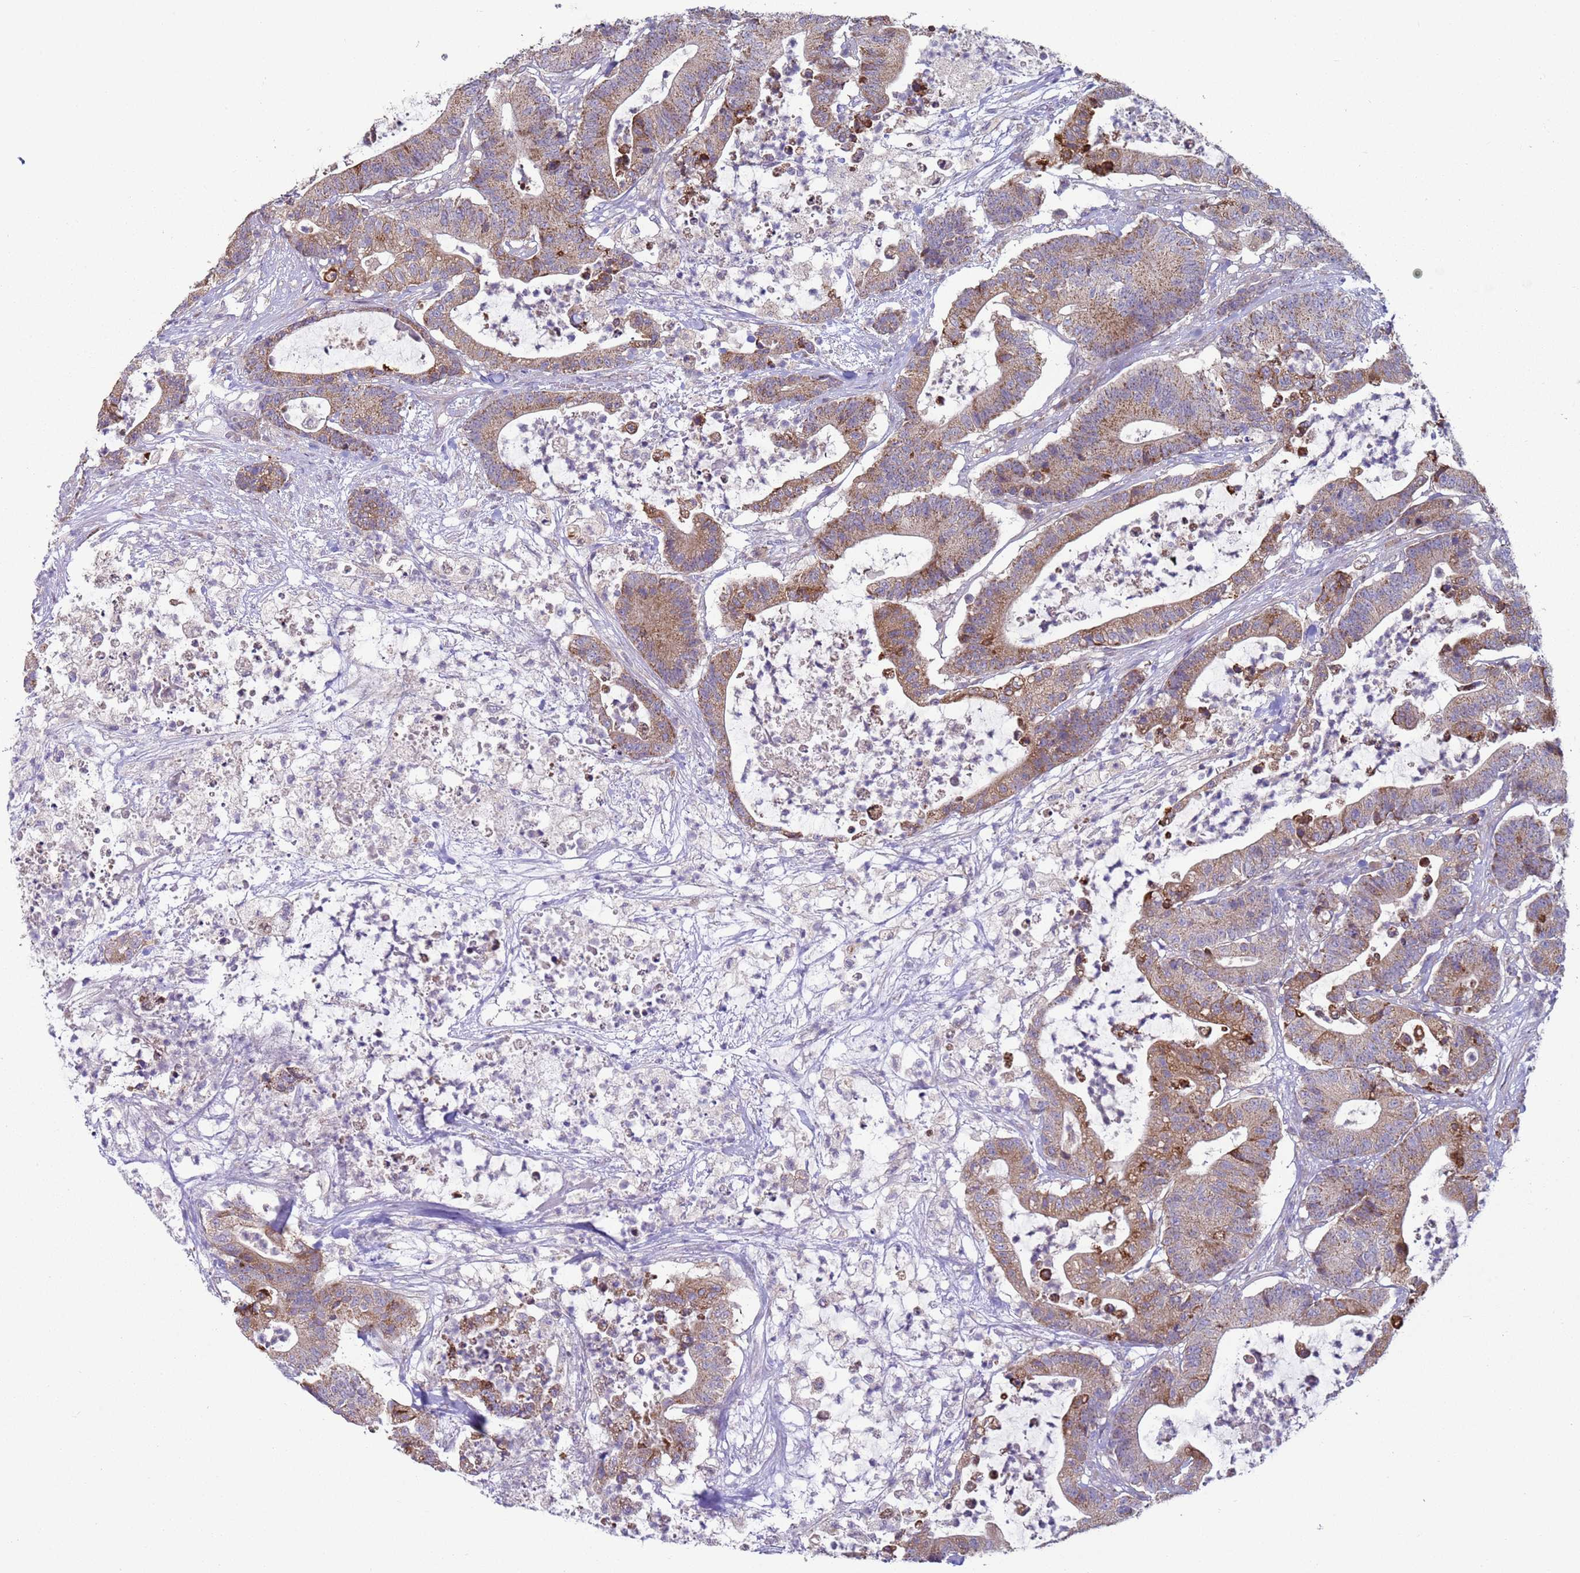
{"staining": {"intensity": "moderate", "quantity": ">75%", "location": "cytoplasmic/membranous"}, "tissue": "colorectal cancer", "cell_type": "Tumor cells", "image_type": "cancer", "snomed": [{"axis": "morphology", "description": "Adenocarcinoma, NOS"}, {"axis": "topography", "description": "Colon"}], "caption": "Immunohistochemistry (IHC) staining of adenocarcinoma (colorectal), which displays medium levels of moderate cytoplasmic/membranous staining in approximately >75% of tumor cells indicating moderate cytoplasmic/membranous protein positivity. The staining was performed using DAB (brown) for protein detection and nuclei were counterstained in hematoxylin (blue).", "gene": "DIP2B", "patient": {"sex": "female", "age": 84}}